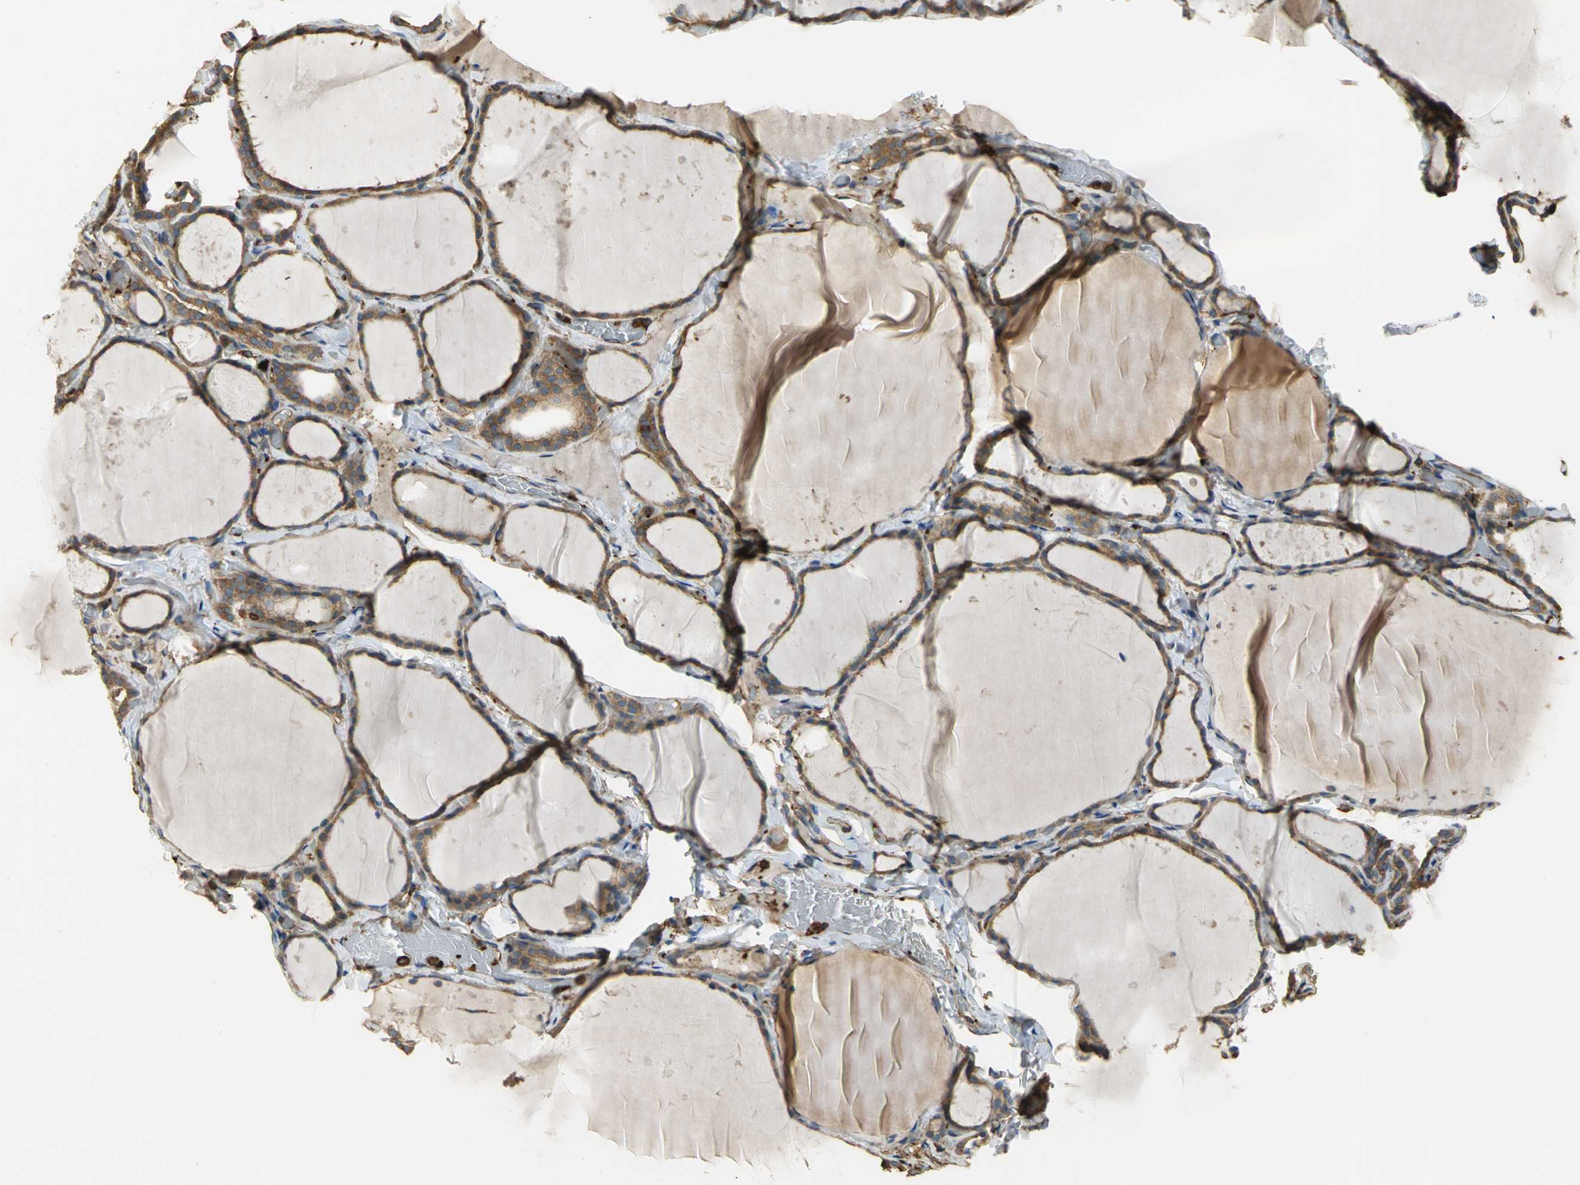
{"staining": {"intensity": "moderate", "quantity": ">75%", "location": "cytoplasmic/membranous"}, "tissue": "thyroid gland", "cell_type": "Glandular cells", "image_type": "normal", "snomed": [{"axis": "morphology", "description": "Normal tissue, NOS"}, {"axis": "topography", "description": "Thyroid gland"}], "caption": "IHC image of unremarkable thyroid gland: human thyroid gland stained using immunohistochemistry (IHC) demonstrates medium levels of moderate protein expression localized specifically in the cytoplasmic/membranous of glandular cells, appearing as a cytoplasmic/membranous brown color.", "gene": "TLN1", "patient": {"sex": "female", "age": 22}}